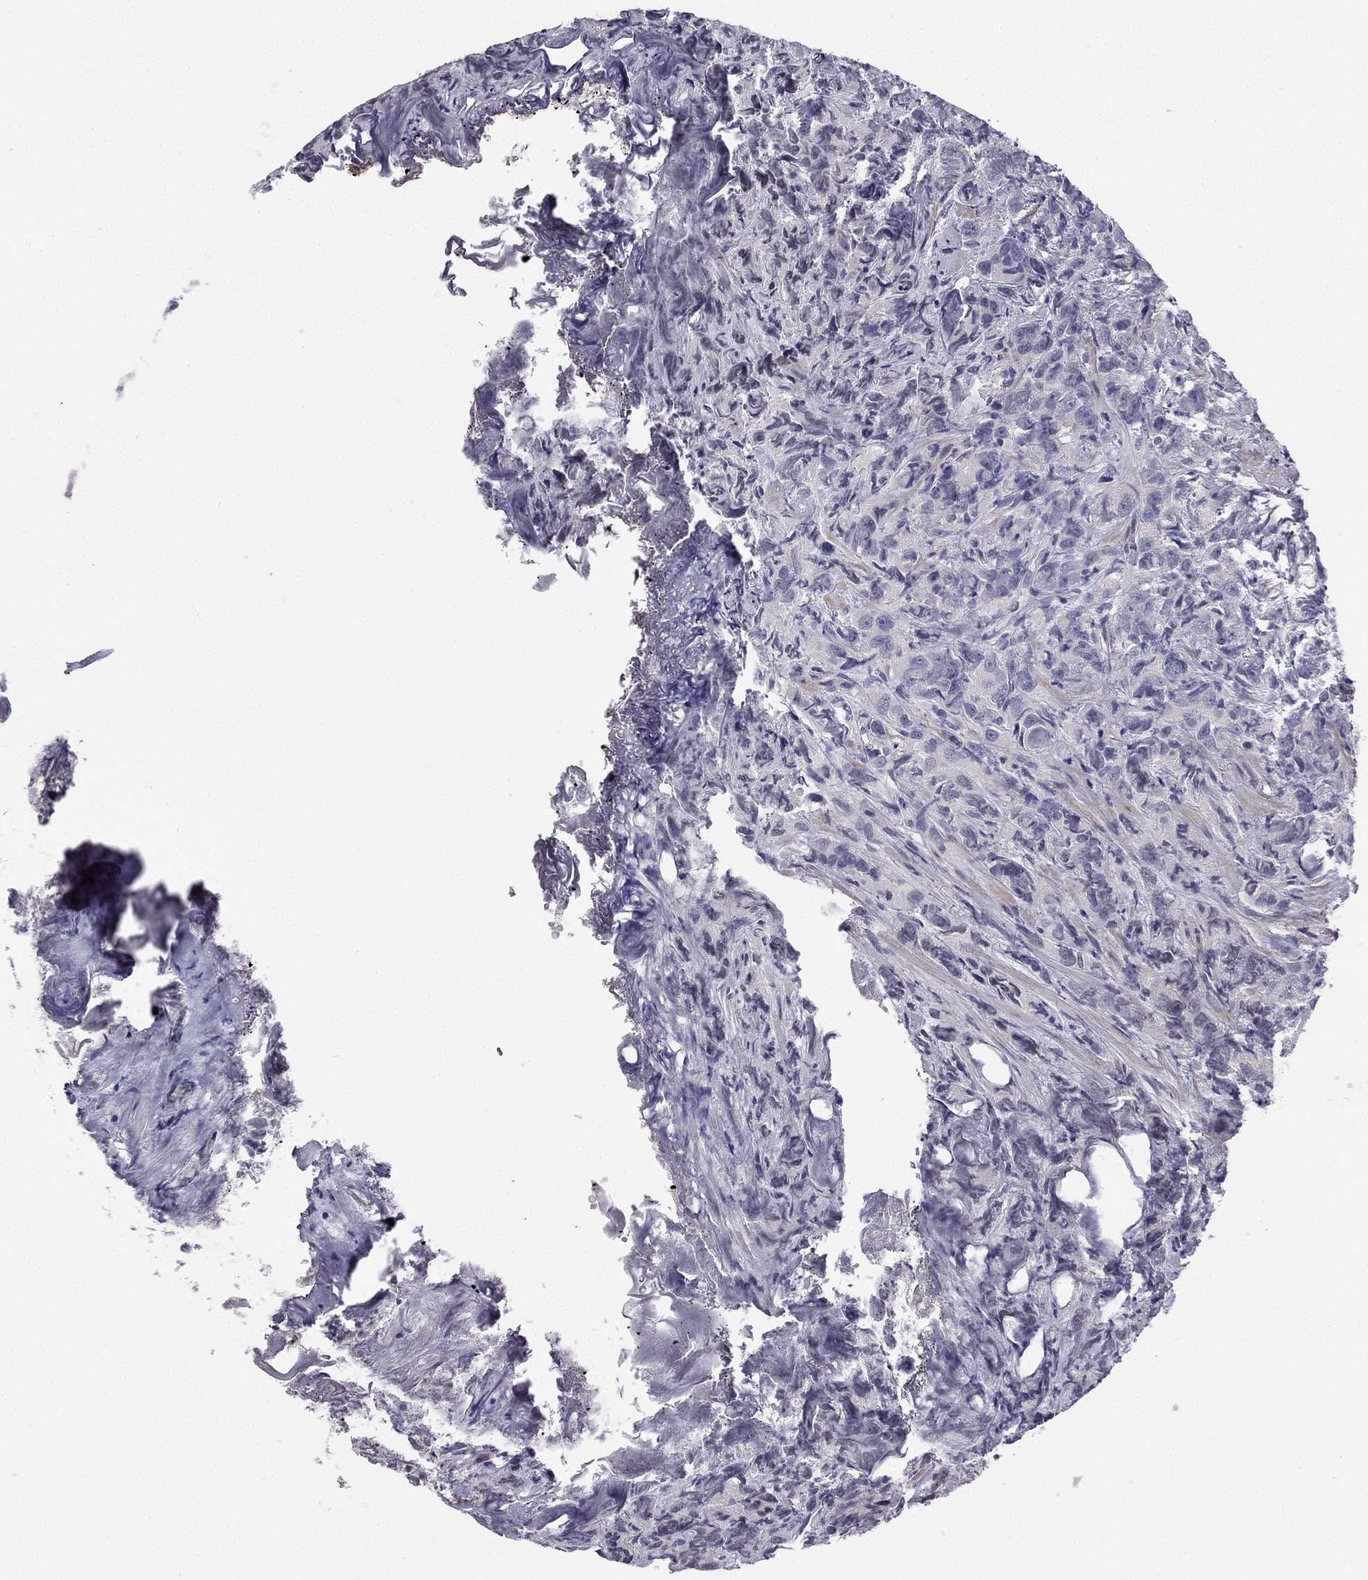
{"staining": {"intensity": "negative", "quantity": "none", "location": "none"}, "tissue": "prostate cancer", "cell_type": "Tumor cells", "image_type": "cancer", "snomed": [{"axis": "morphology", "description": "Adenocarcinoma, High grade"}, {"axis": "topography", "description": "Prostate"}], "caption": "The immunohistochemistry photomicrograph has no significant expression in tumor cells of prostate adenocarcinoma (high-grade) tissue.", "gene": "CHST8", "patient": {"sex": "male", "age": 90}}